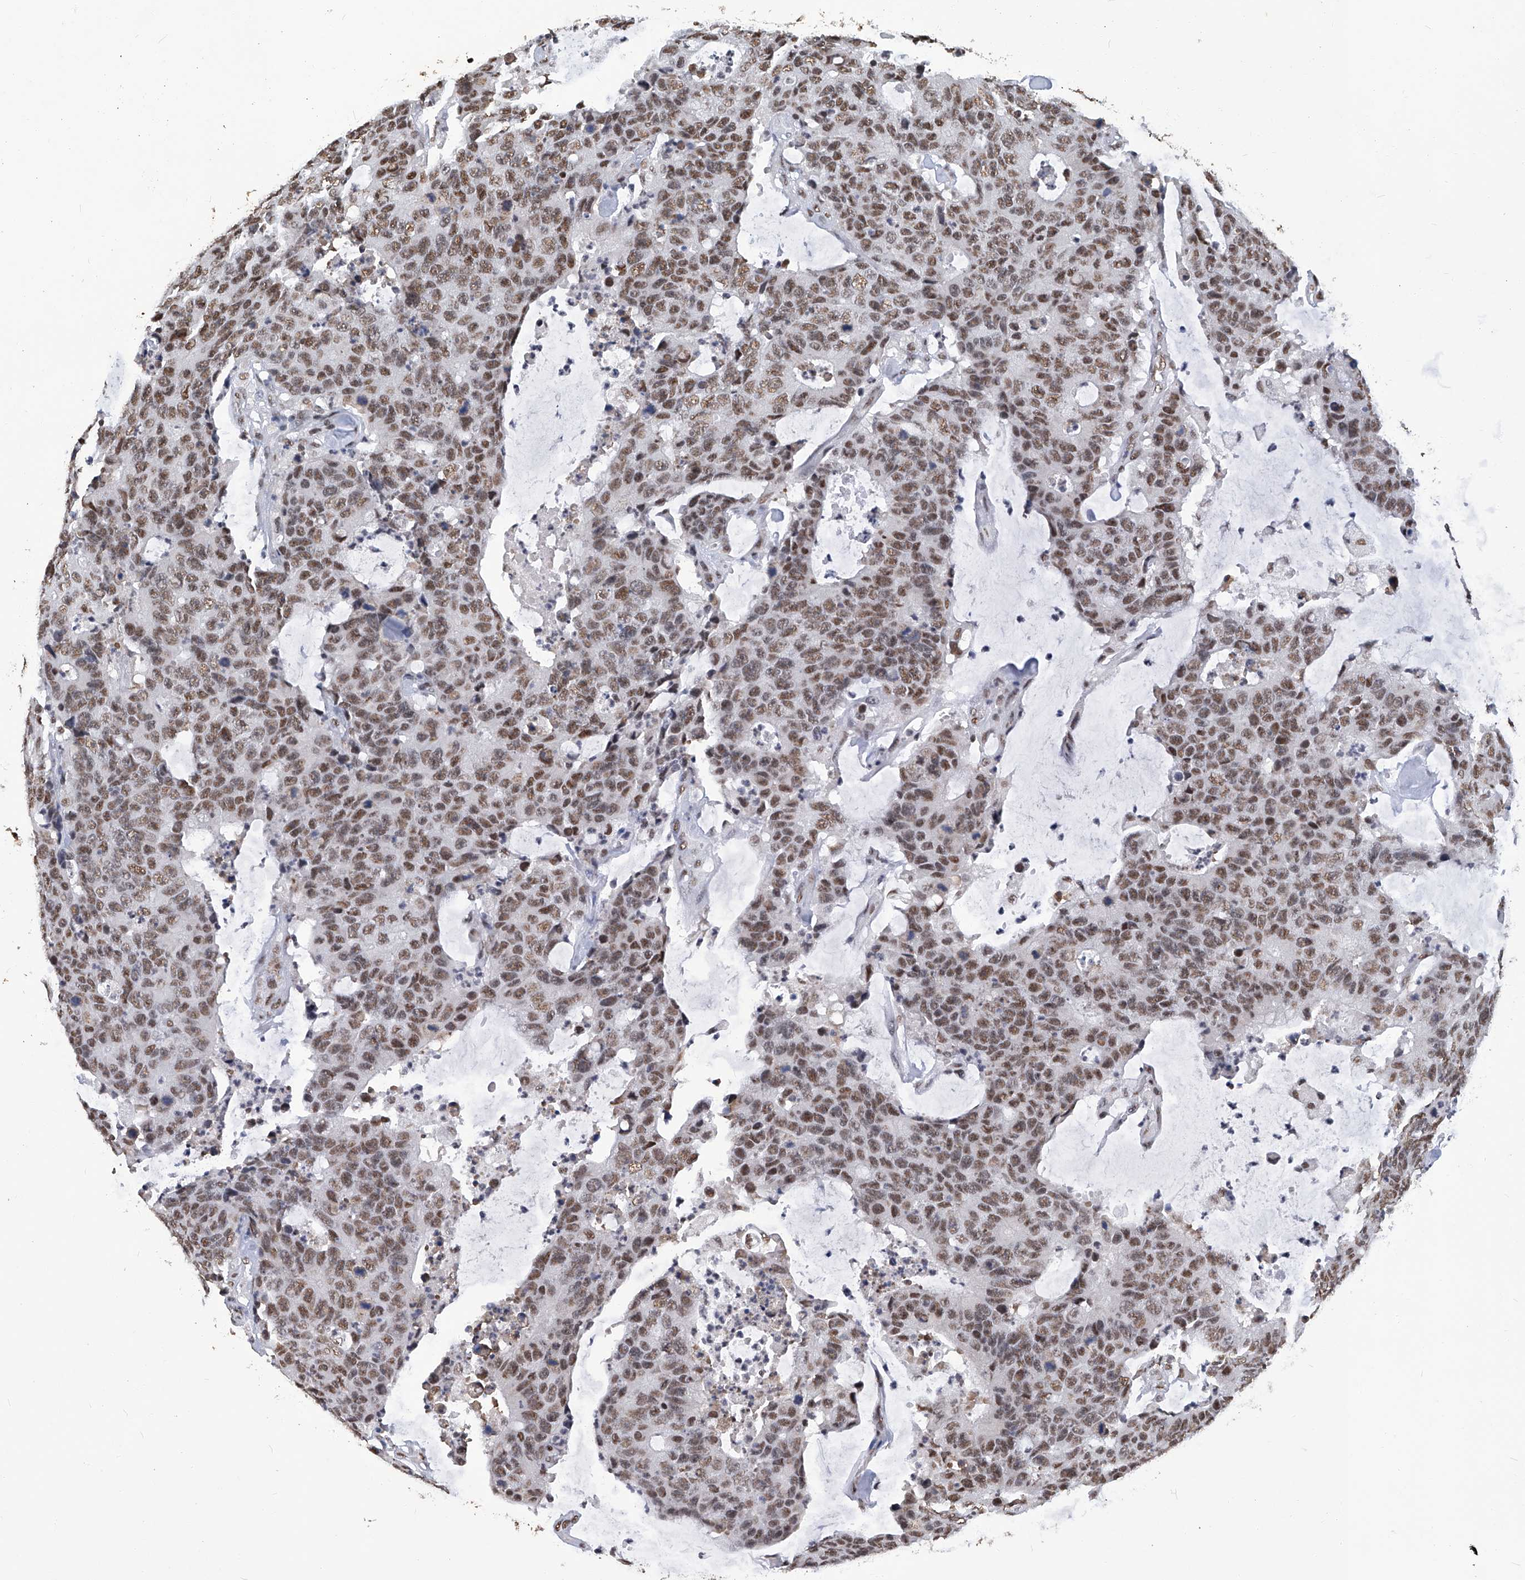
{"staining": {"intensity": "moderate", "quantity": ">75%", "location": "nuclear"}, "tissue": "colorectal cancer", "cell_type": "Tumor cells", "image_type": "cancer", "snomed": [{"axis": "morphology", "description": "Adenocarcinoma, NOS"}, {"axis": "topography", "description": "Colon"}], "caption": "Immunohistochemical staining of human colorectal adenocarcinoma shows medium levels of moderate nuclear protein staining in approximately >75% of tumor cells.", "gene": "HBP1", "patient": {"sex": "female", "age": 86}}